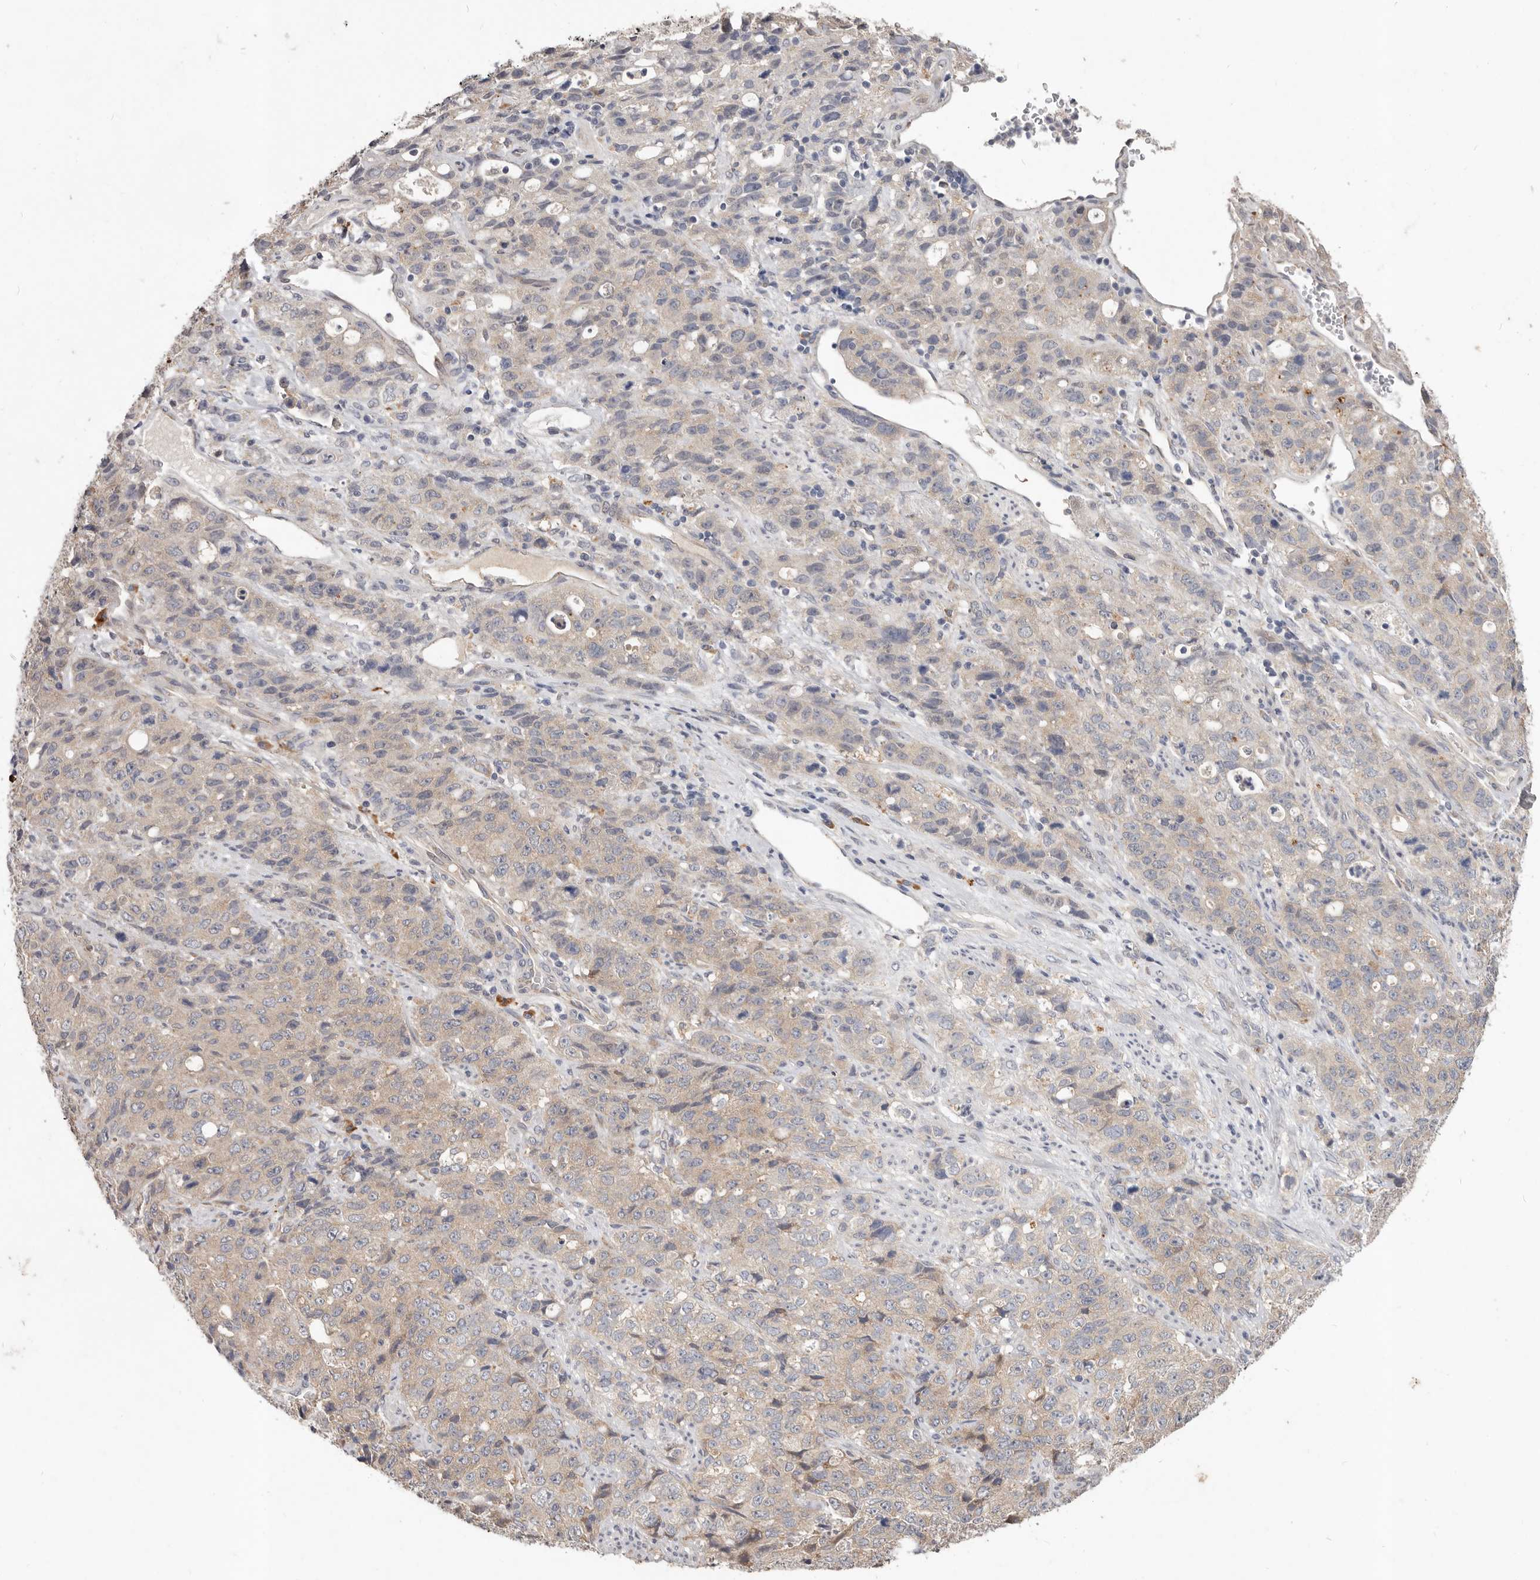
{"staining": {"intensity": "weak", "quantity": "<25%", "location": "cytoplasmic/membranous"}, "tissue": "stomach cancer", "cell_type": "Tumor cells", "image_type": "cancer", "snomed": [{"axis": "morphology", "description": "Adenocarcinoma, NOS"}, {"axis": "topography", "description": "Stomach"}], "caption": "A histopathology image of stomach adenocarcinoma stained for a protein shows no brown staining in tumor cells.", "gene": "WDR77", "patient": {"sex": "male", "age": 48}}